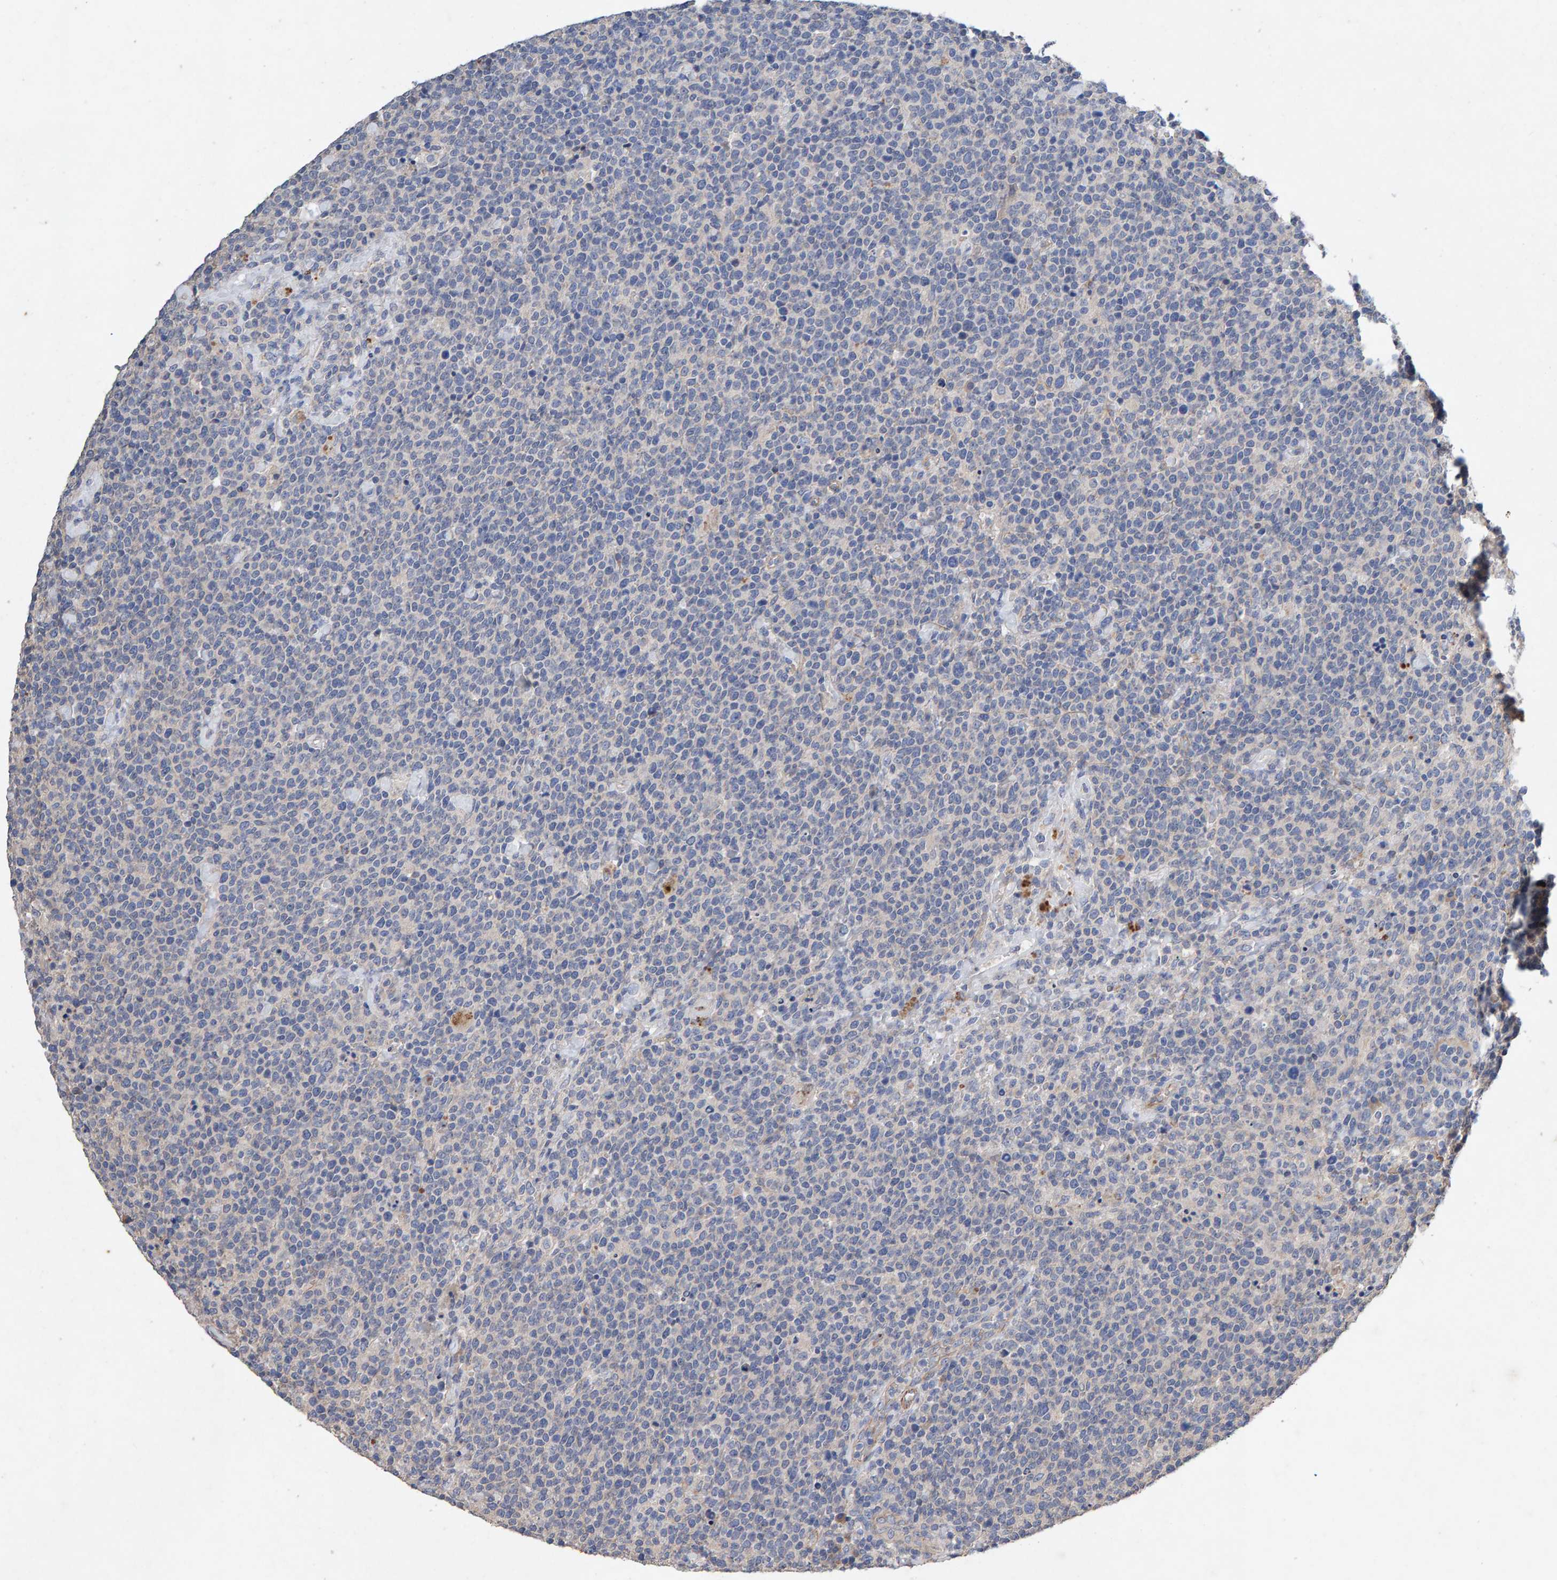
{"staining": {"intensity": "negative", "quantity": "none", "location": "none"}, "tissue": "lymphoma", "cell_type": "Tumor cells", "image_type": "cancer", "snomed": [{"axis": "morphology", "description": "Malignant lymphoma, non-Hodgkin's type, High grade"}, {"axis": "topography", "description": "Lymph node"}], "caption": "Lymphoma stained for a protein using immunohistochemistry (IHC) displays no expression tumor cells.", "gene": "EFR3A", "patient": {"sex": "male", "age": 61}}